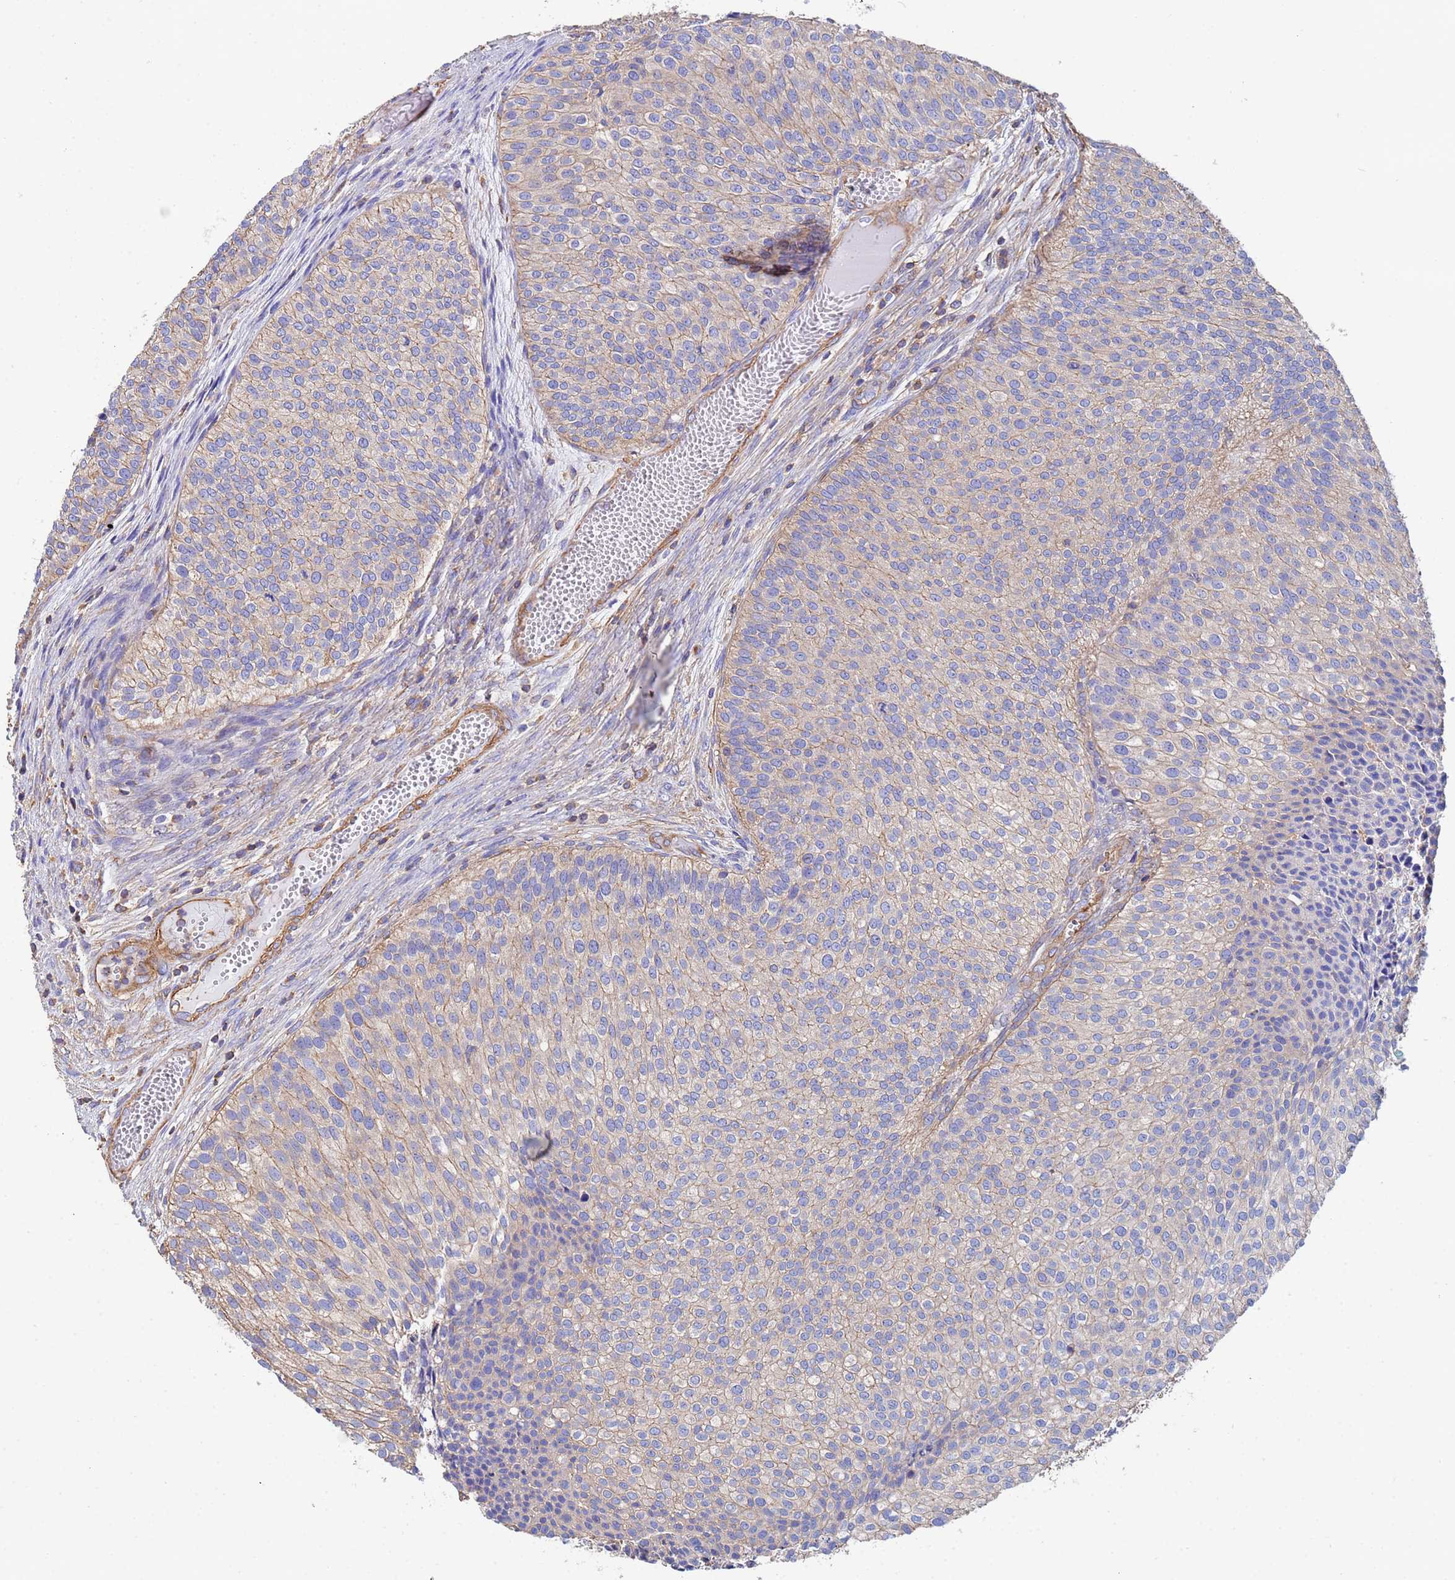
{"staining": {"intensity": "weak", "quantity": "25%-75%", "location": "cytoplasmic/membranous"}, "tissue": "urothelial cancer", "cell_type": "Tumor cells", "image_type": "cancer", "snomed": [{"axis": "morphology", "description": "Urothelial carcinoma, Low grade"}, {"axis": "topography", "description": "Urinary bladder"}], "caption": "Immunohistochemistry image of neoplastic tissue: urothelial carcinoma (low-grade) stained using immunohistochemistry (IHC) displays low levels of weak protein expression localized specifically in the cytoplasmic/membranous of tumor cells, appearing as a cytoplasmic/membranous brown color.", "gene": "MYL12A", "patient": {"sex": "male", "age": 84}}